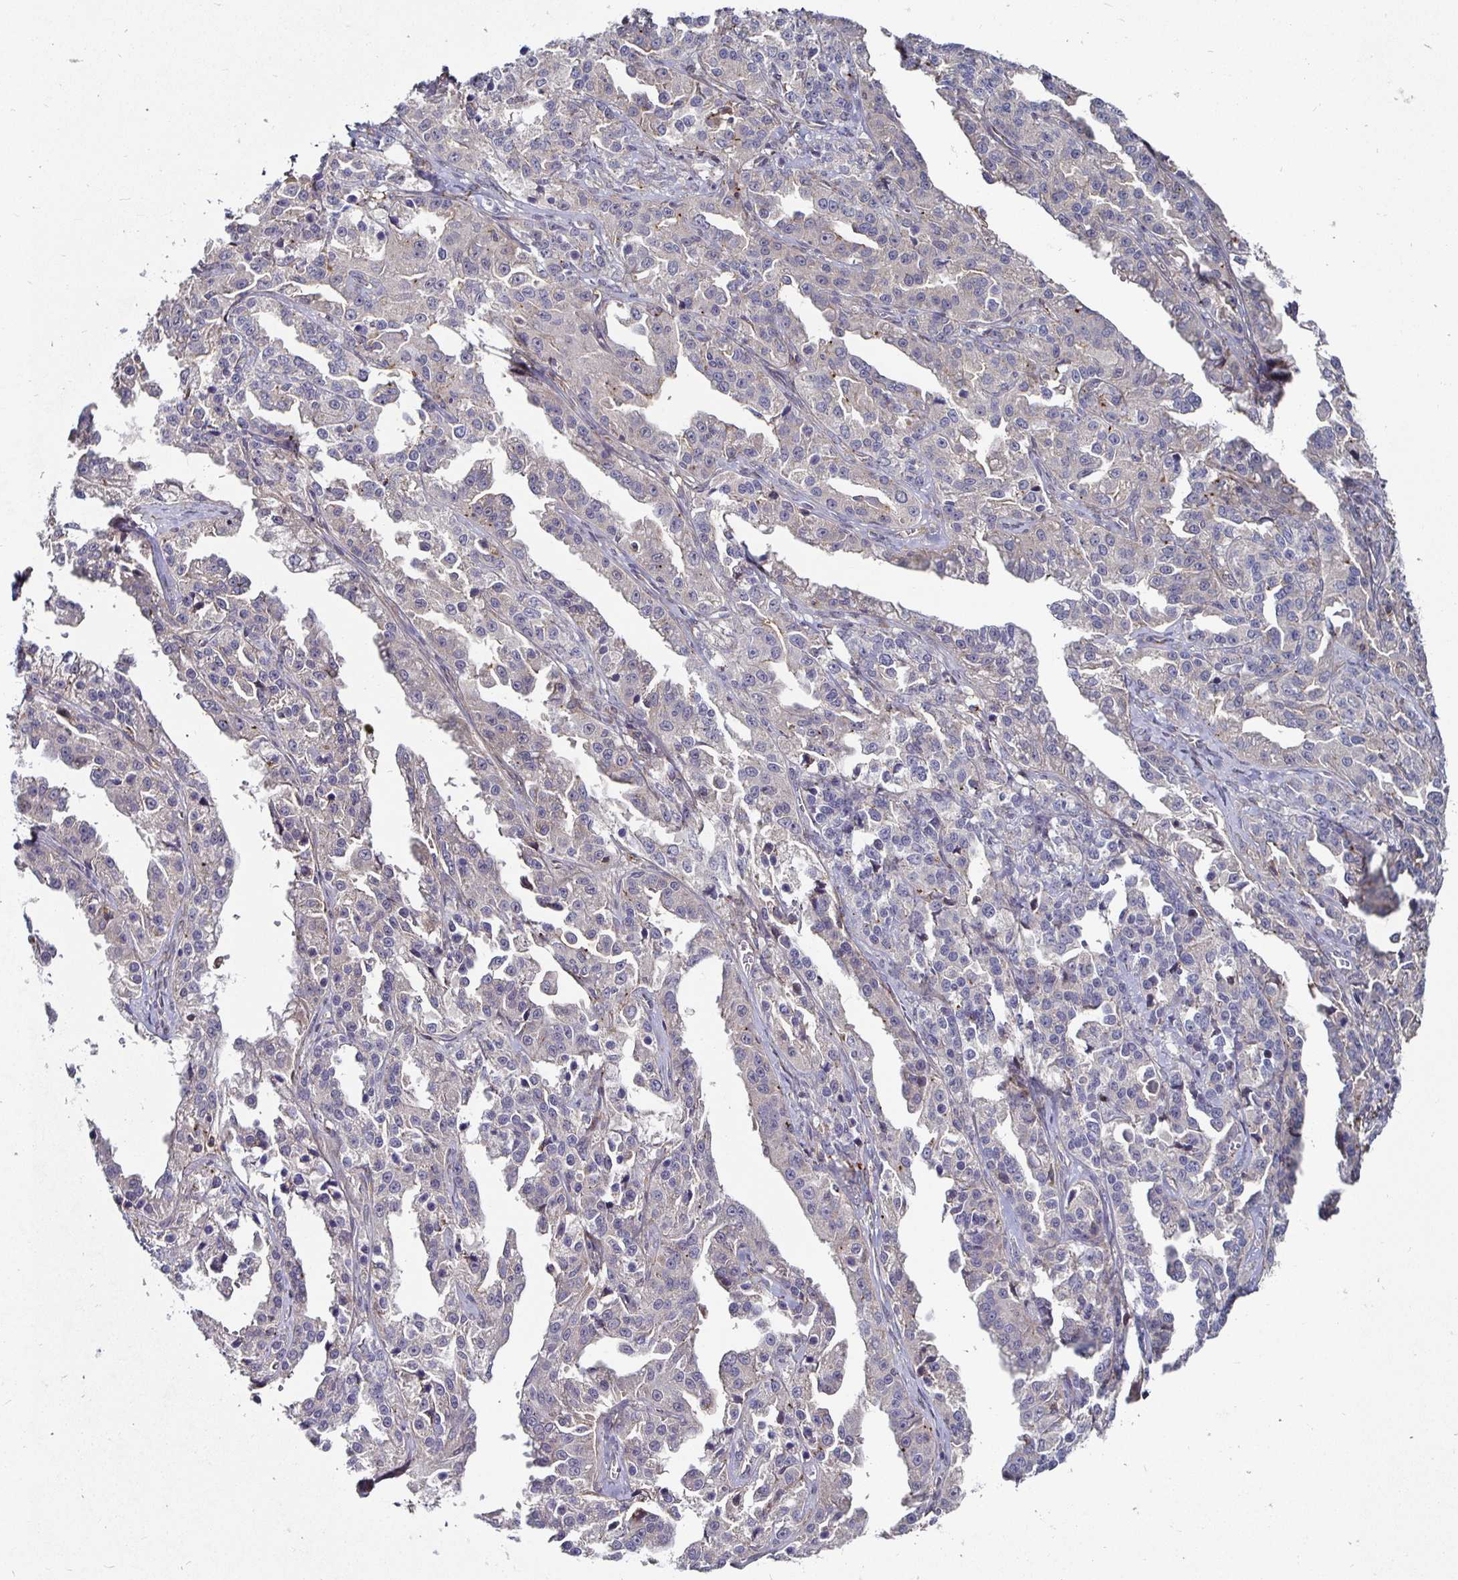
{"staining": {"intensity": "moderate", "quantity": "25%-75%", "location": "cytoplasmic/membranous"}, "tissue": "ovarian cancer", "cell_type": "Tumor cells", "image_type": "cancer", "snomed": [{"axis": "morphology", "description": "Cystadenocarcinoma, serous, NOS"}, {"axis": "topography", "description": "Ovary"}], "caption": "Moderate cytoplasmic/membranous protein staining is appreciated in approximately 25%-75% of tumor cells in serous cystadenocarcinoma (ovarian).", "gene": "GJA4", "patient": {"sex": "female", "age": 75}}